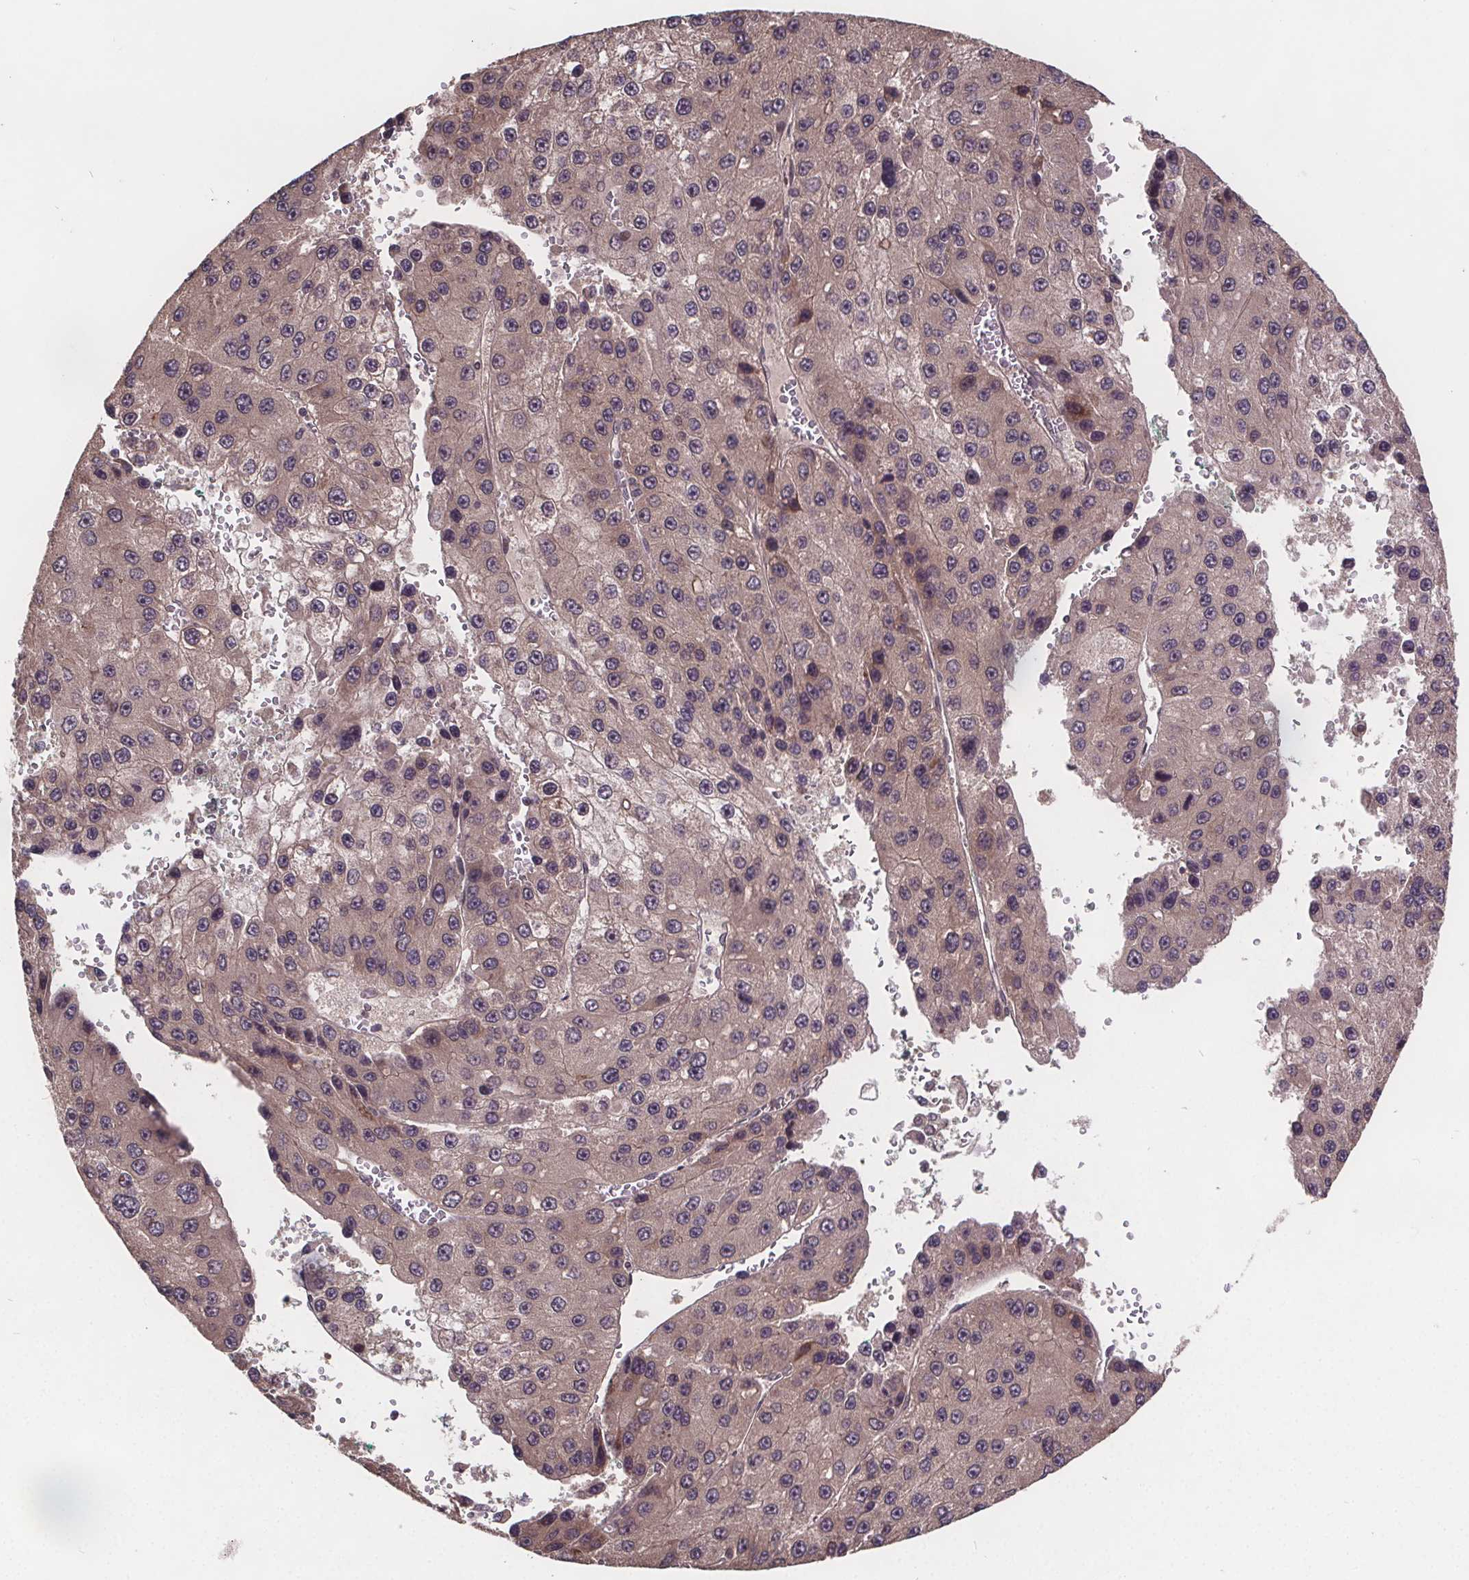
{"staining": {"intensity": "negative", "quantity": "none", "location": "none"}, "tissue": "liver cancer", "cell_type": "Tumor cells", "image_type": "cancer", "snomed": [{"axis": "morphology", "description": "Carcinoma, Hepatocellular, NOS"}, {"axis": "topography", "description": "Liver"}], "caption": "IHC of hepatocellular carcinoma (liver) reveals no expression in tumor cells.", "gene": "USP9X", "patient": {"sex": "female", "age": 73}}